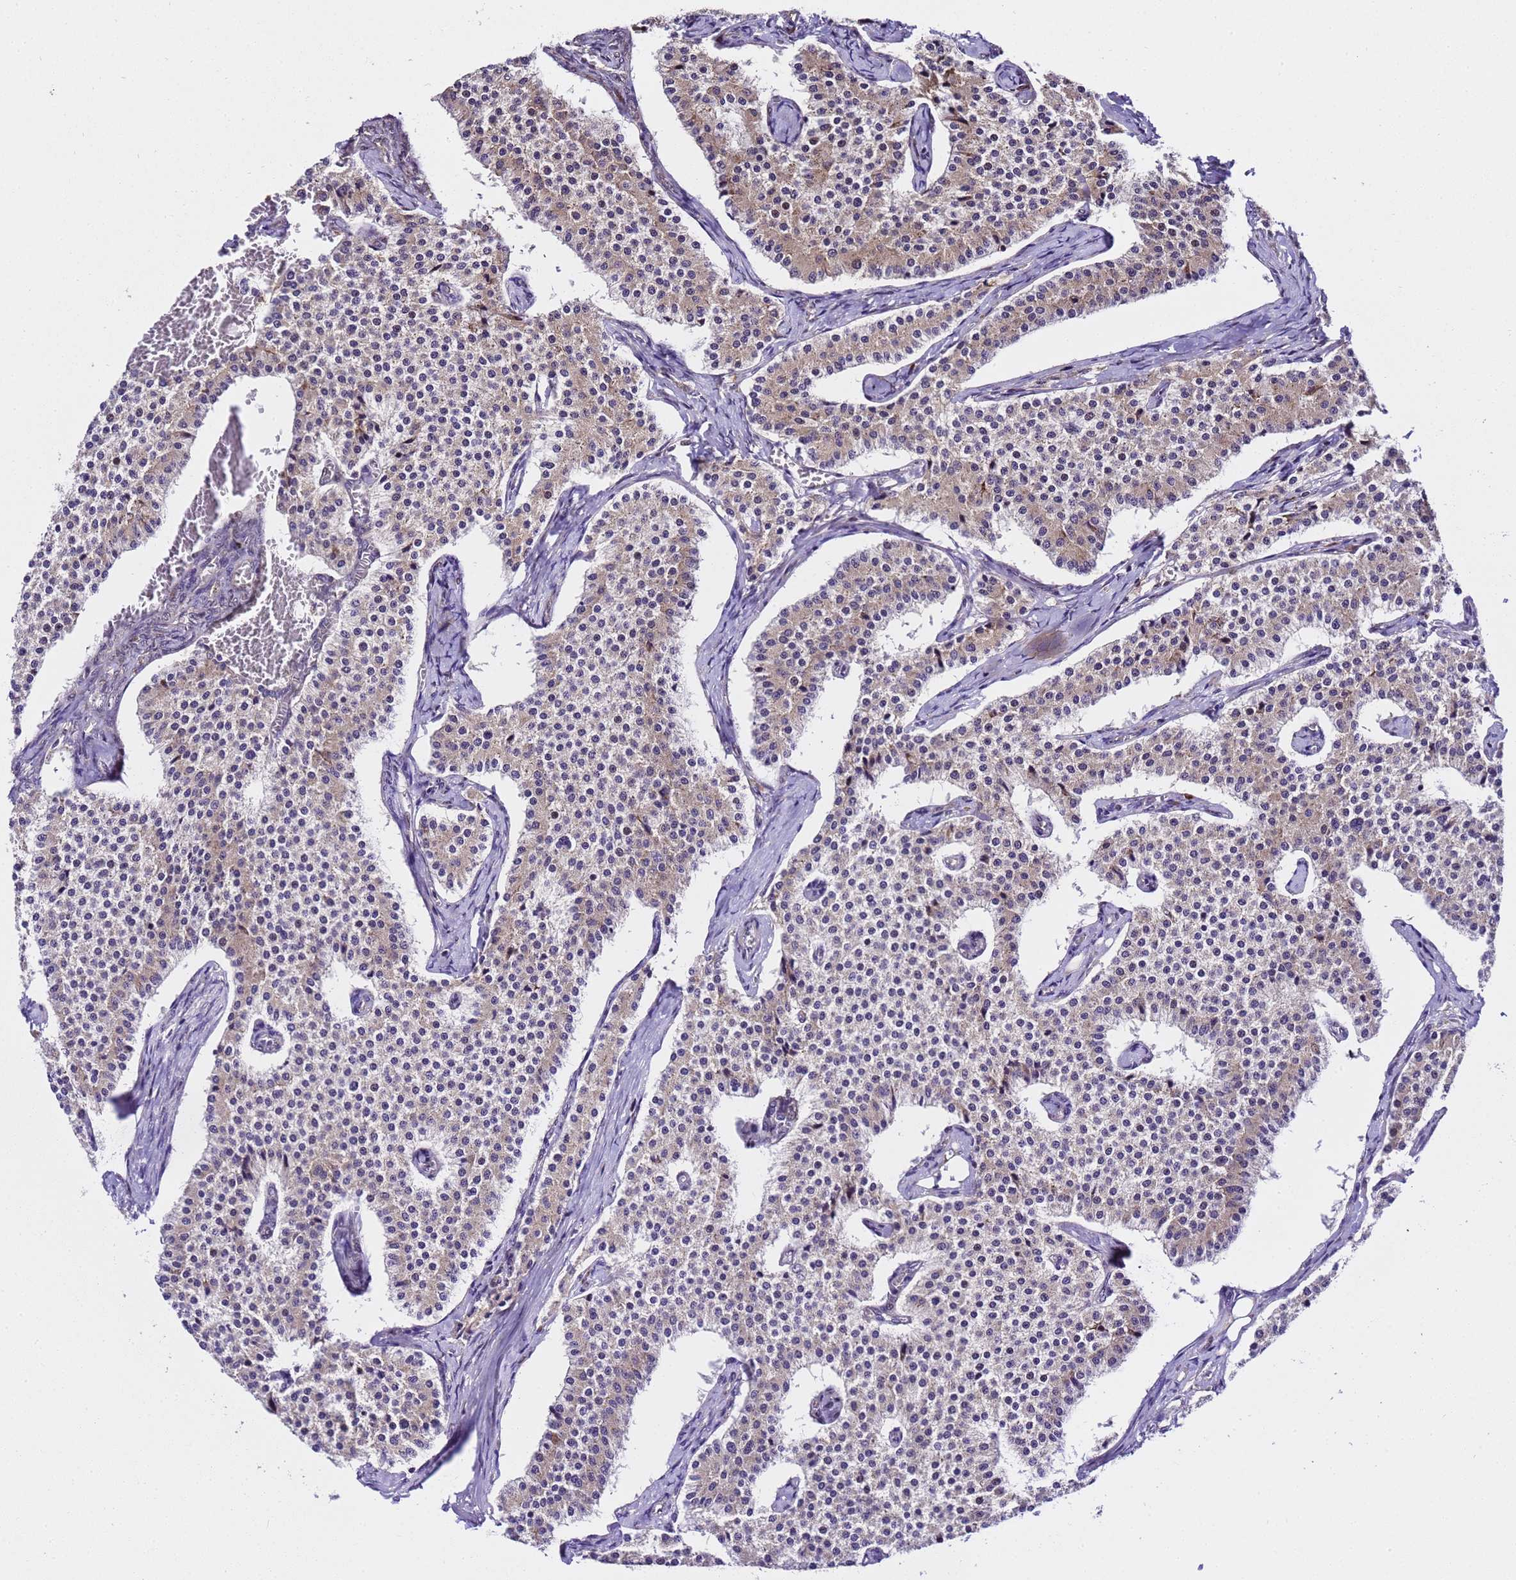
{"staining": {"intensity": "weak", "quantity": "25%-75%", "location": "cytoplasmic/membranous"}, "tissue": "carcinoid", "cell_type": "Tumor cells", "image_type": "cancer", "snomed": [{"axis": "morphology", "description": "Carcinoid, malignant, NOS"}, {"axis": "topography", "description": "Colon"}], "caption": "Weak cytoplasmic/membranous protein expression is identified in approximately 25%-75% of tumor cells in malignant carcinoid.", "gene": "SLX4IP", "patient": {"sex": "female", "age": 52}}